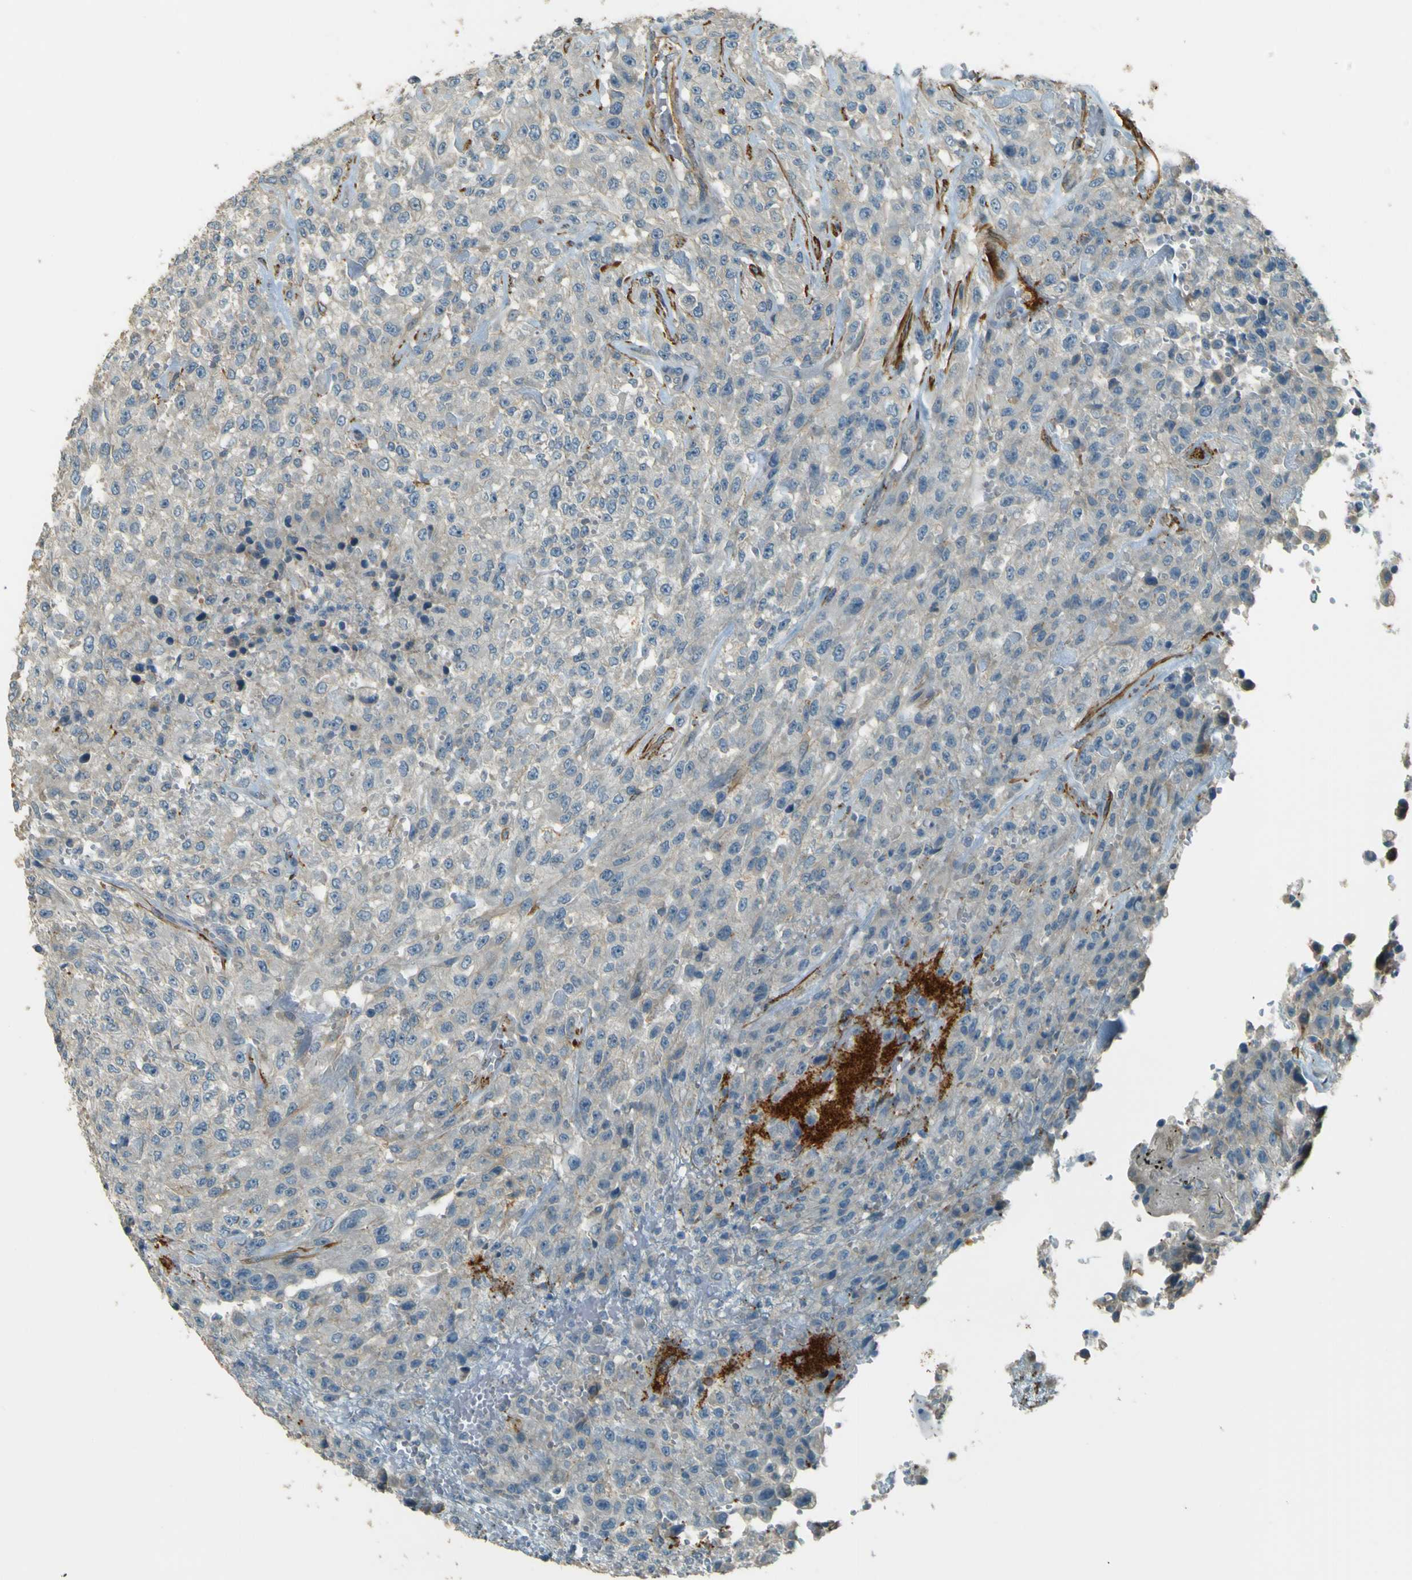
{"staining": {"intensity": "negative", "quantity": "none", "location": "none"}, "tissue": "urothelial cancer", "cell_type": "Tumor cells", "image_type": "cancer", "snomed": [{"axis": "morphology", "description": "Urothelial carcinoma, High grade"}, {"axis": "topography", "description": "Urinary bladder"}], "caption": "A photomicrograph of human urothelial carcinoma (high-grade) is negative for staining in tumor cells.", "gene": "NEXN", "patient": {"sex": "male", "age": 46}}